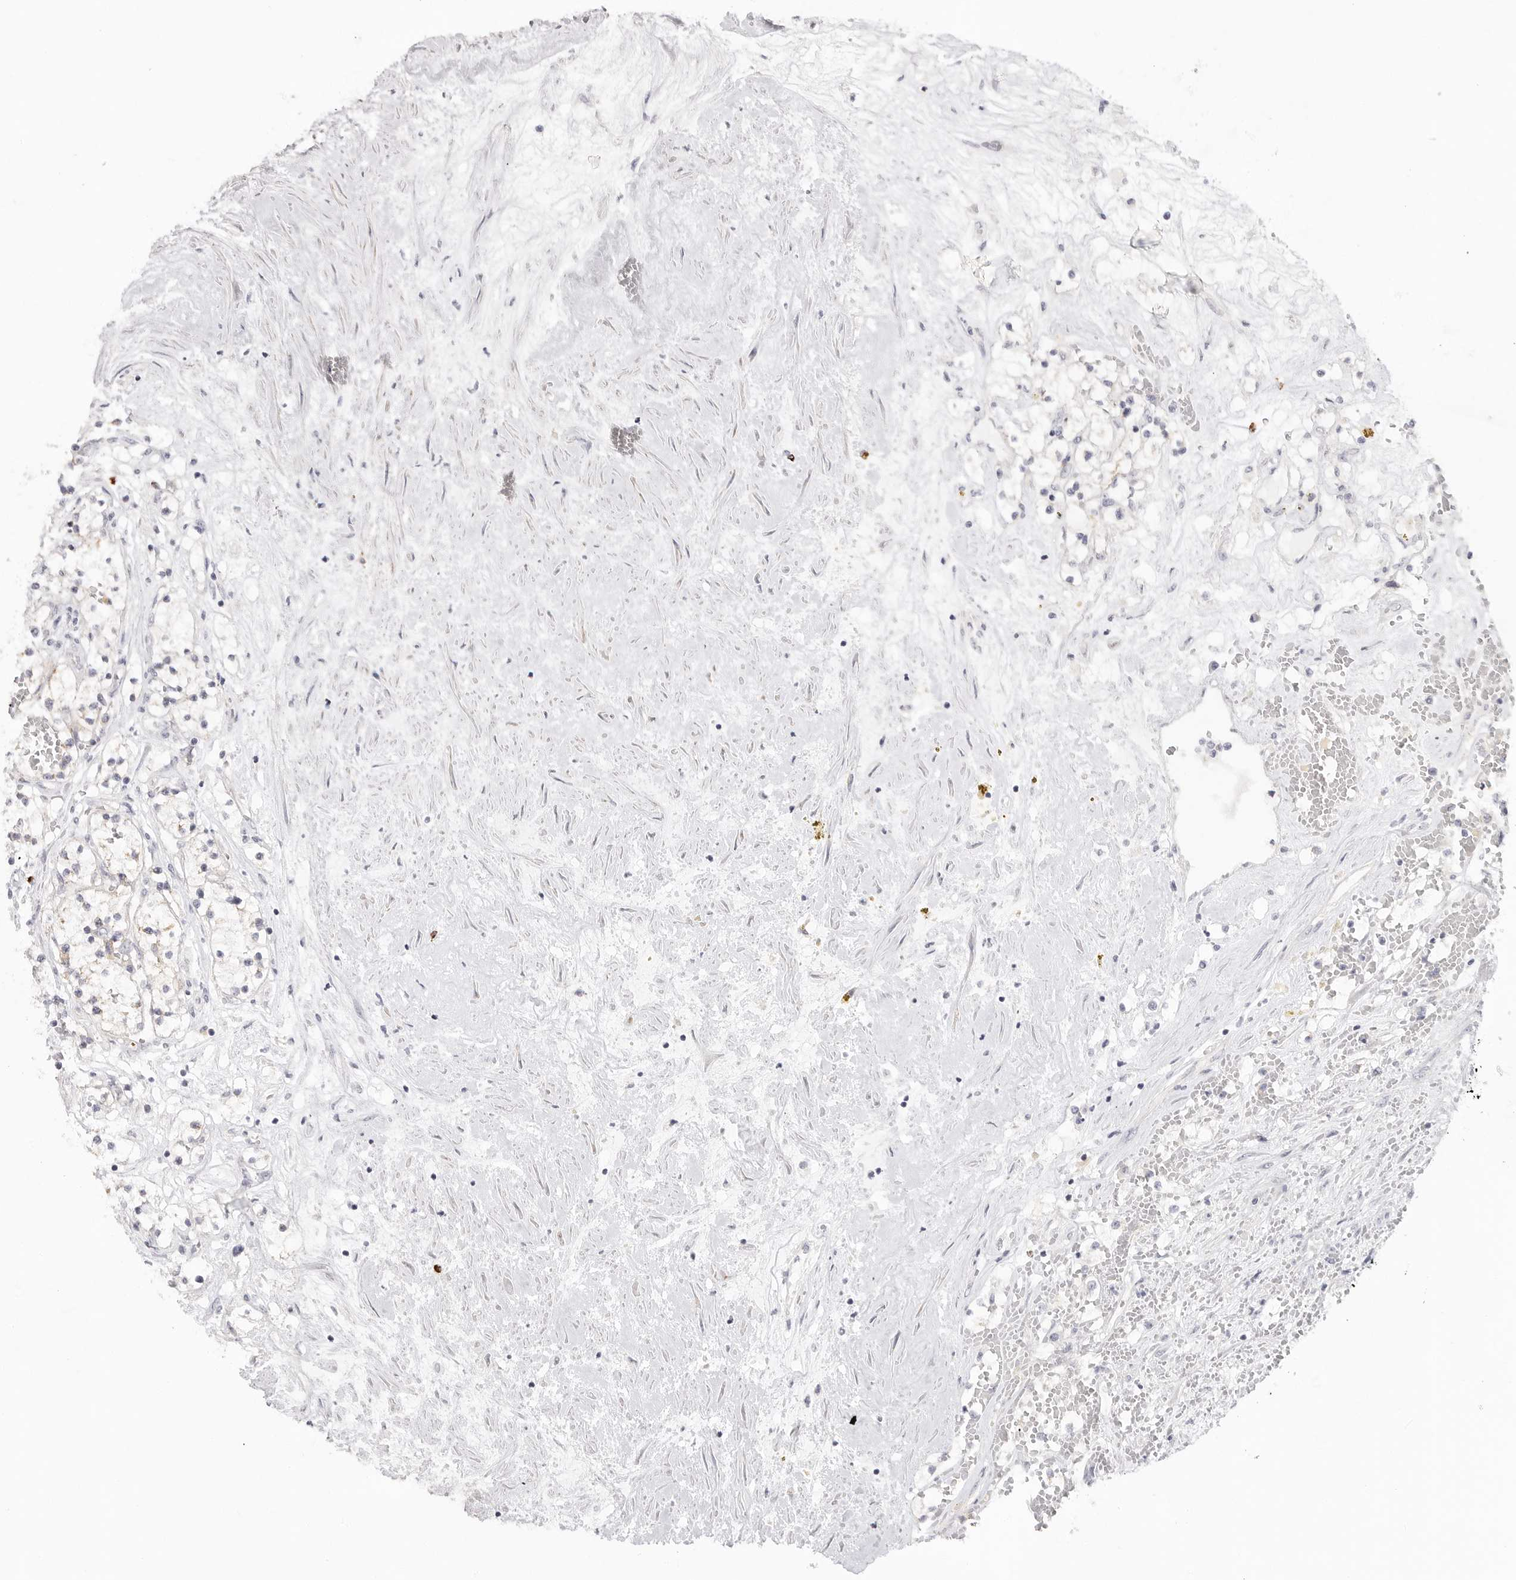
{"staining": {"intensity": "moderate", "quantity": ">75%", "location": "cytoplasmic/membranous"}, "tissue": "renal cancer", "cell_type": "Tumor cells", "image_type": "cancer", "snomed": [{"axis": "morphology", "description": "Normal tissue, NOS"}, {"axis": "morphology", "description": "Adenocarcinoma, NOS"}, {"axis": "topography", "description": "Kidney"}], "caption": "Human renal cancer (adenocarcinoma) stained with a brown dye shows moderate cytoplasmic/membranous positive staining in about >75% of tumor cells.", "gene": "ELP3", "patient": {"sex": "male", "age": 68}}